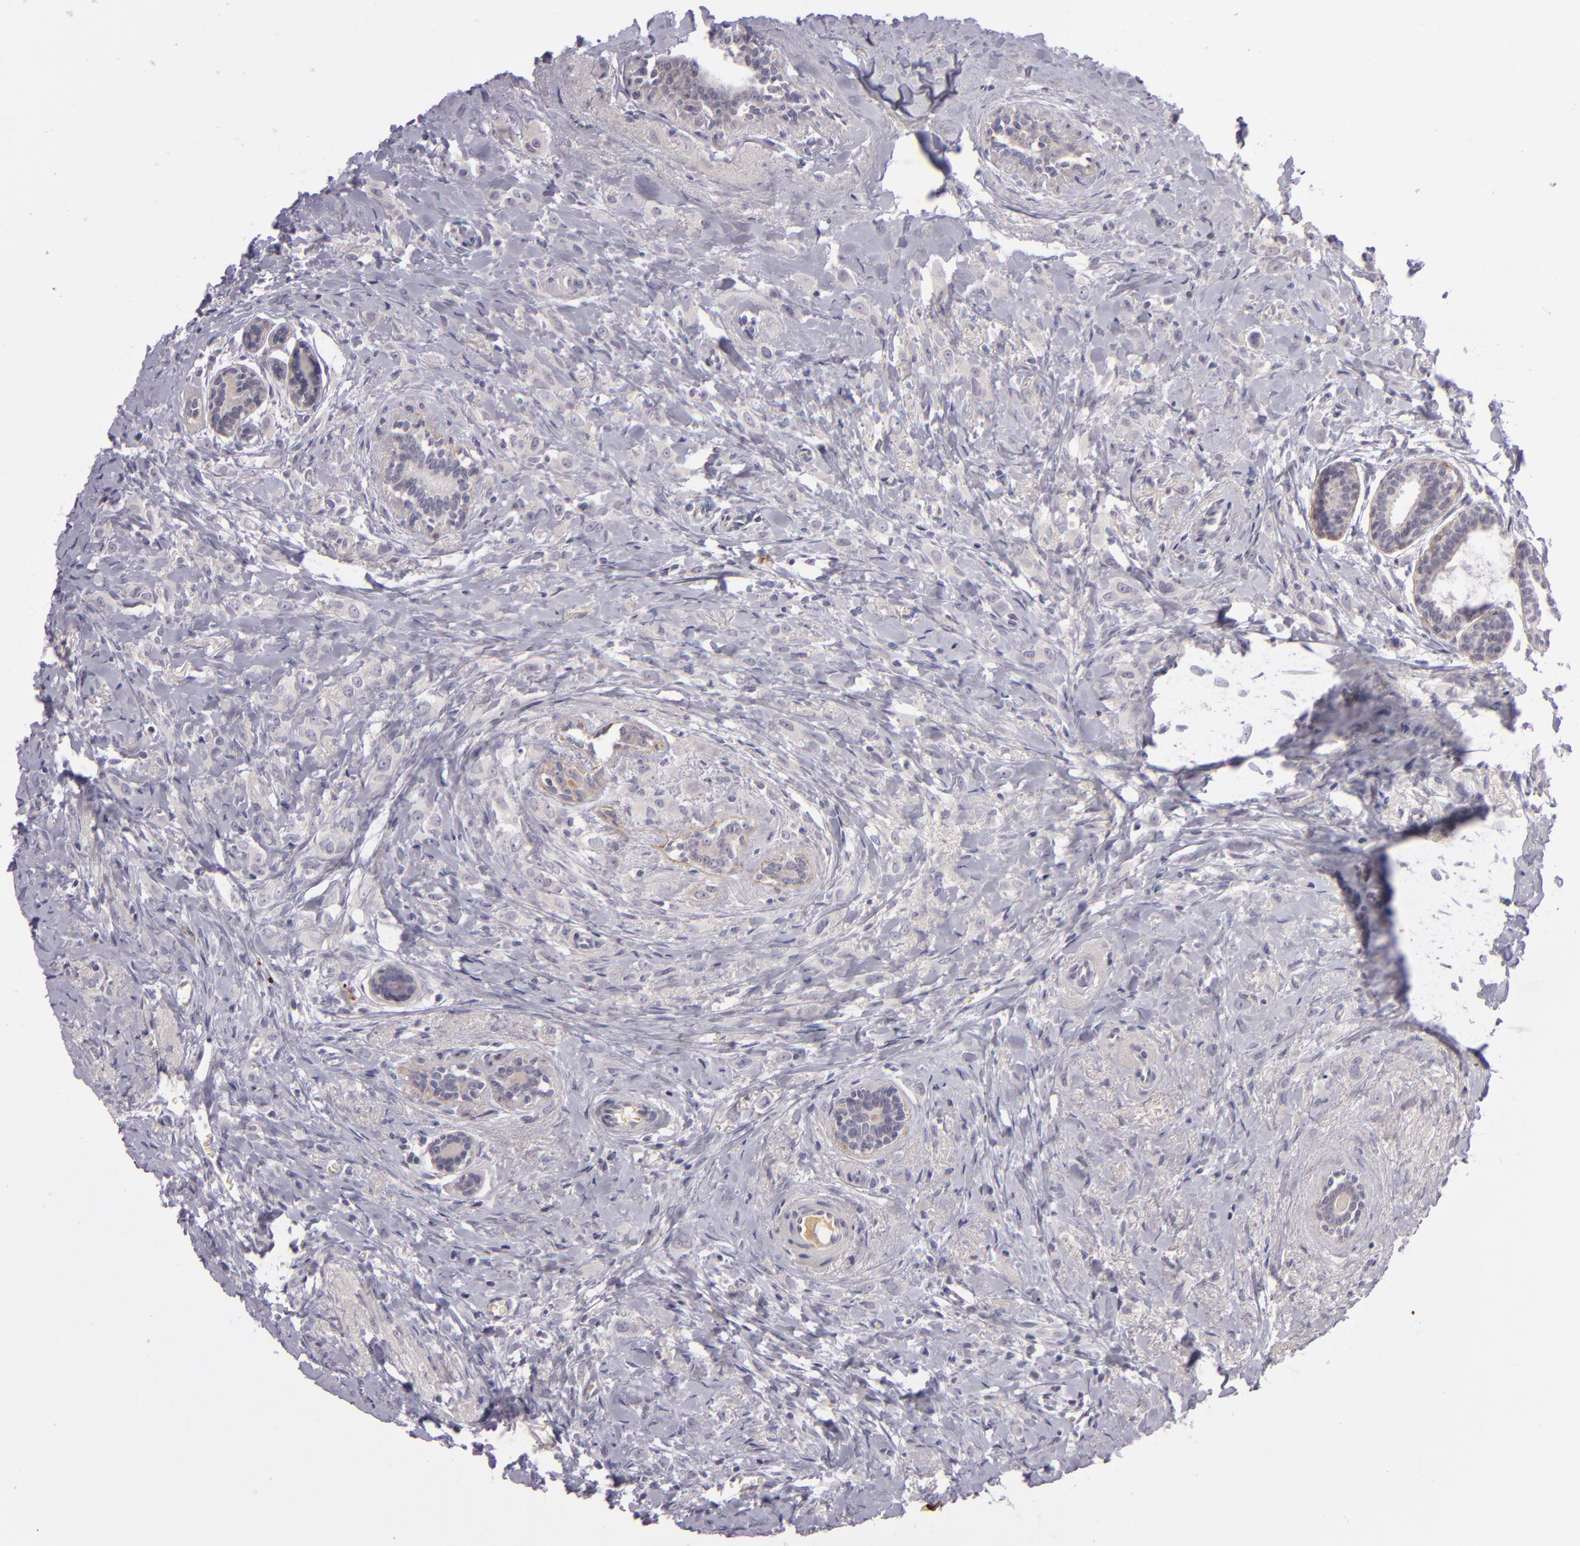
{"staining": {"intensity": "negative", "quantity": "none", "location": "none"}, "tissue": "breast cancer", "cell_type": "Tumor cells", "image_type": "cancer", "snomed": [{"axis": "morphology", "description": "Lobular carcinoma"}, {"axis": "topography", "description": "Breast"}], "caption": "IHC image of neoplastic tissue: breast cancer (lobular carcinoma) stained with DAB displays no significant protein staining in tumor cells. (Stains: DAB IHC with hematoxylin counter stain, Microscopy: brightfield microscopy at high magnification).", "gene": "DAG1", "patient": {"sex": "female", "age": 57}}